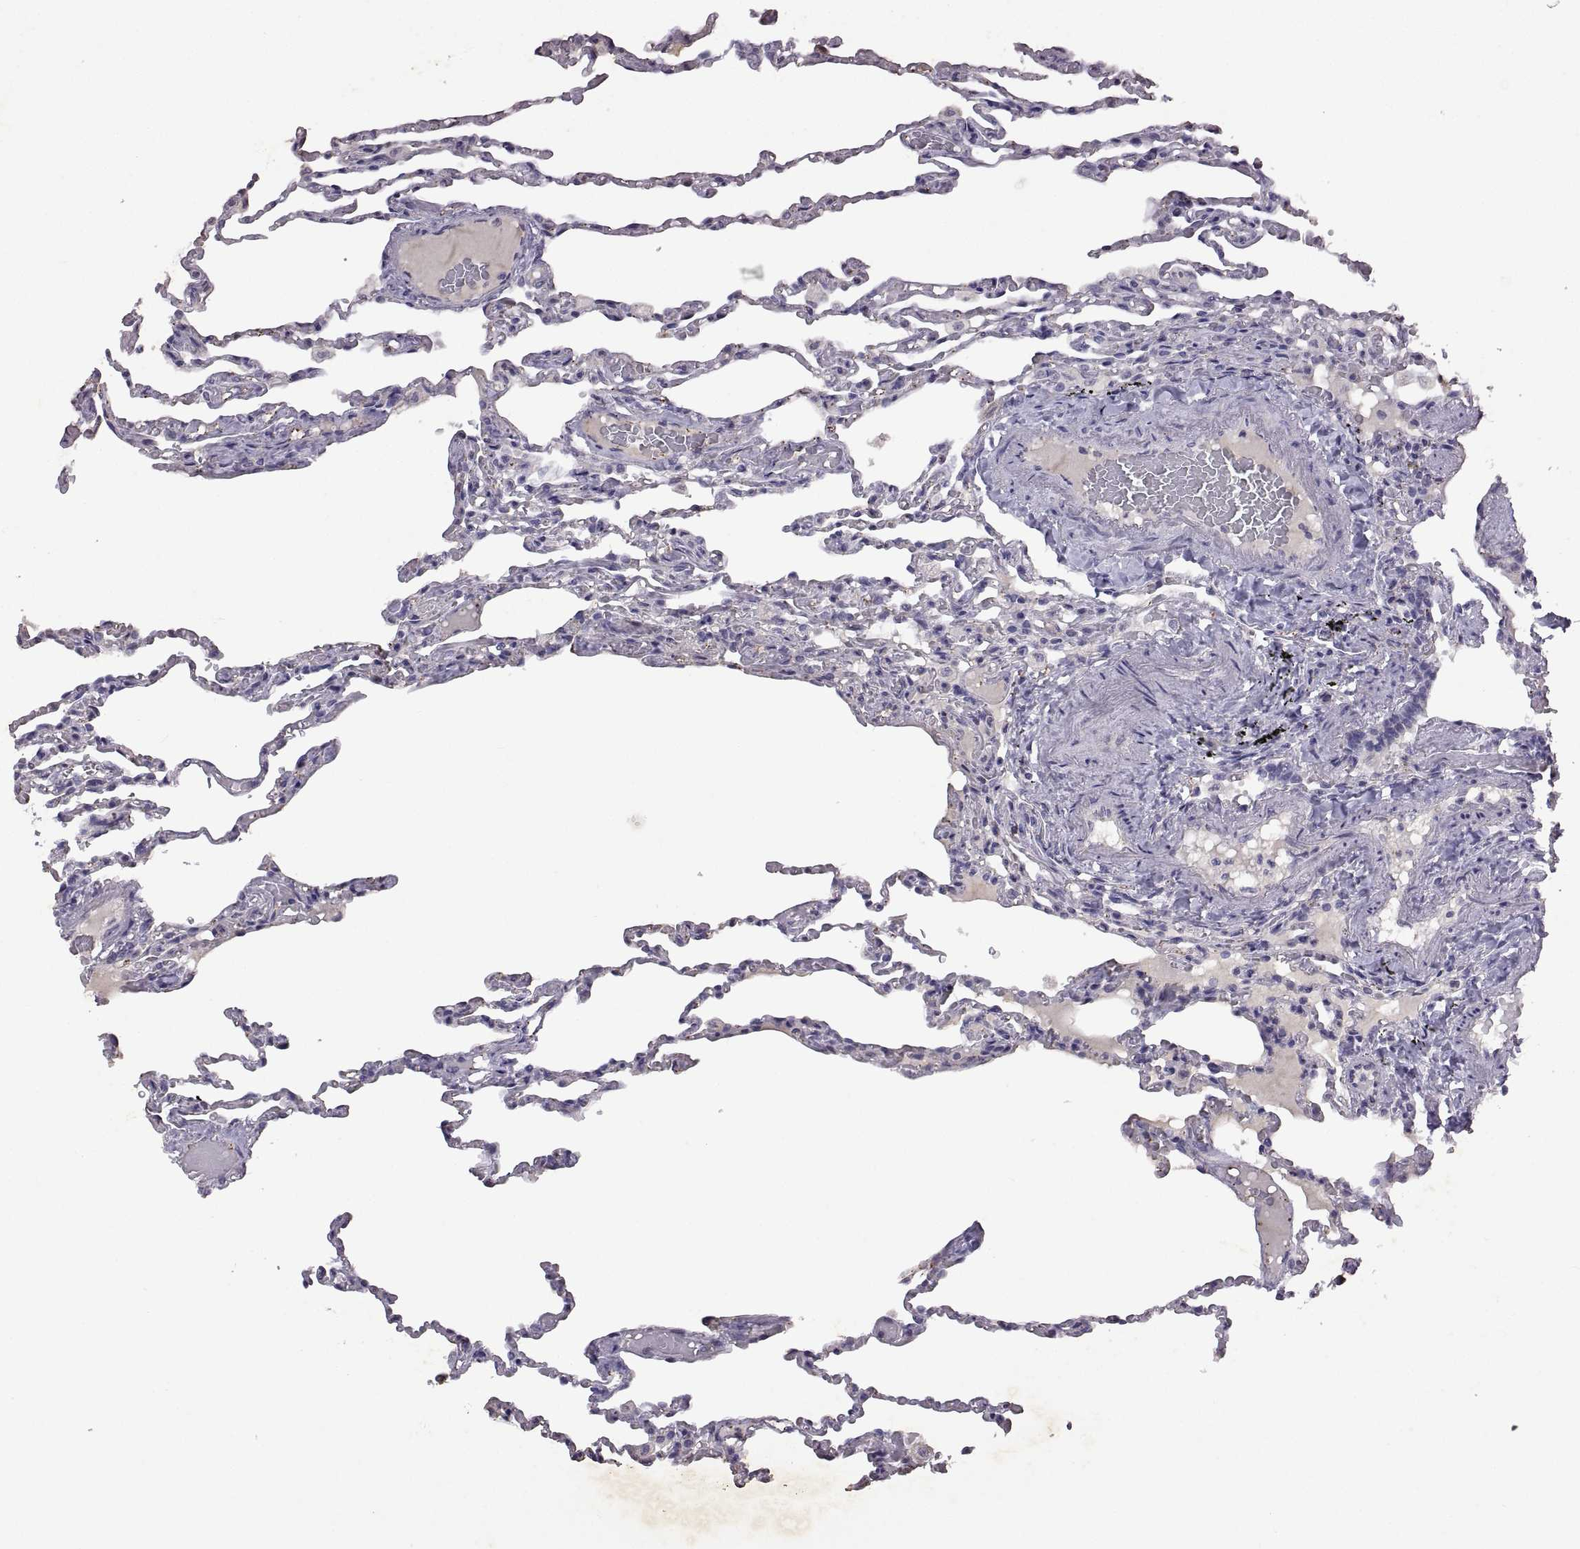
{"staining": {"intensity": "negative", "quantity": "none", "location": "none"}, "tissue": "lung", "cell_type": "Alveolar cells", "image_type": "normal", "snomed": [{"axis": "morphology", "description": "Normal tissue, NOS"}, {"axis": "topography", "description": "Lung"}], "caption": "DAB (3,3'-diaminobenzidine) immunohistochemical staining of benign human lung demonstrates no significant expression in alveolar cells. (IHC, brightfield microscopy, high magnification).", "gene": "DEFB136", "patient": {"sex": "female", "age": 43}}